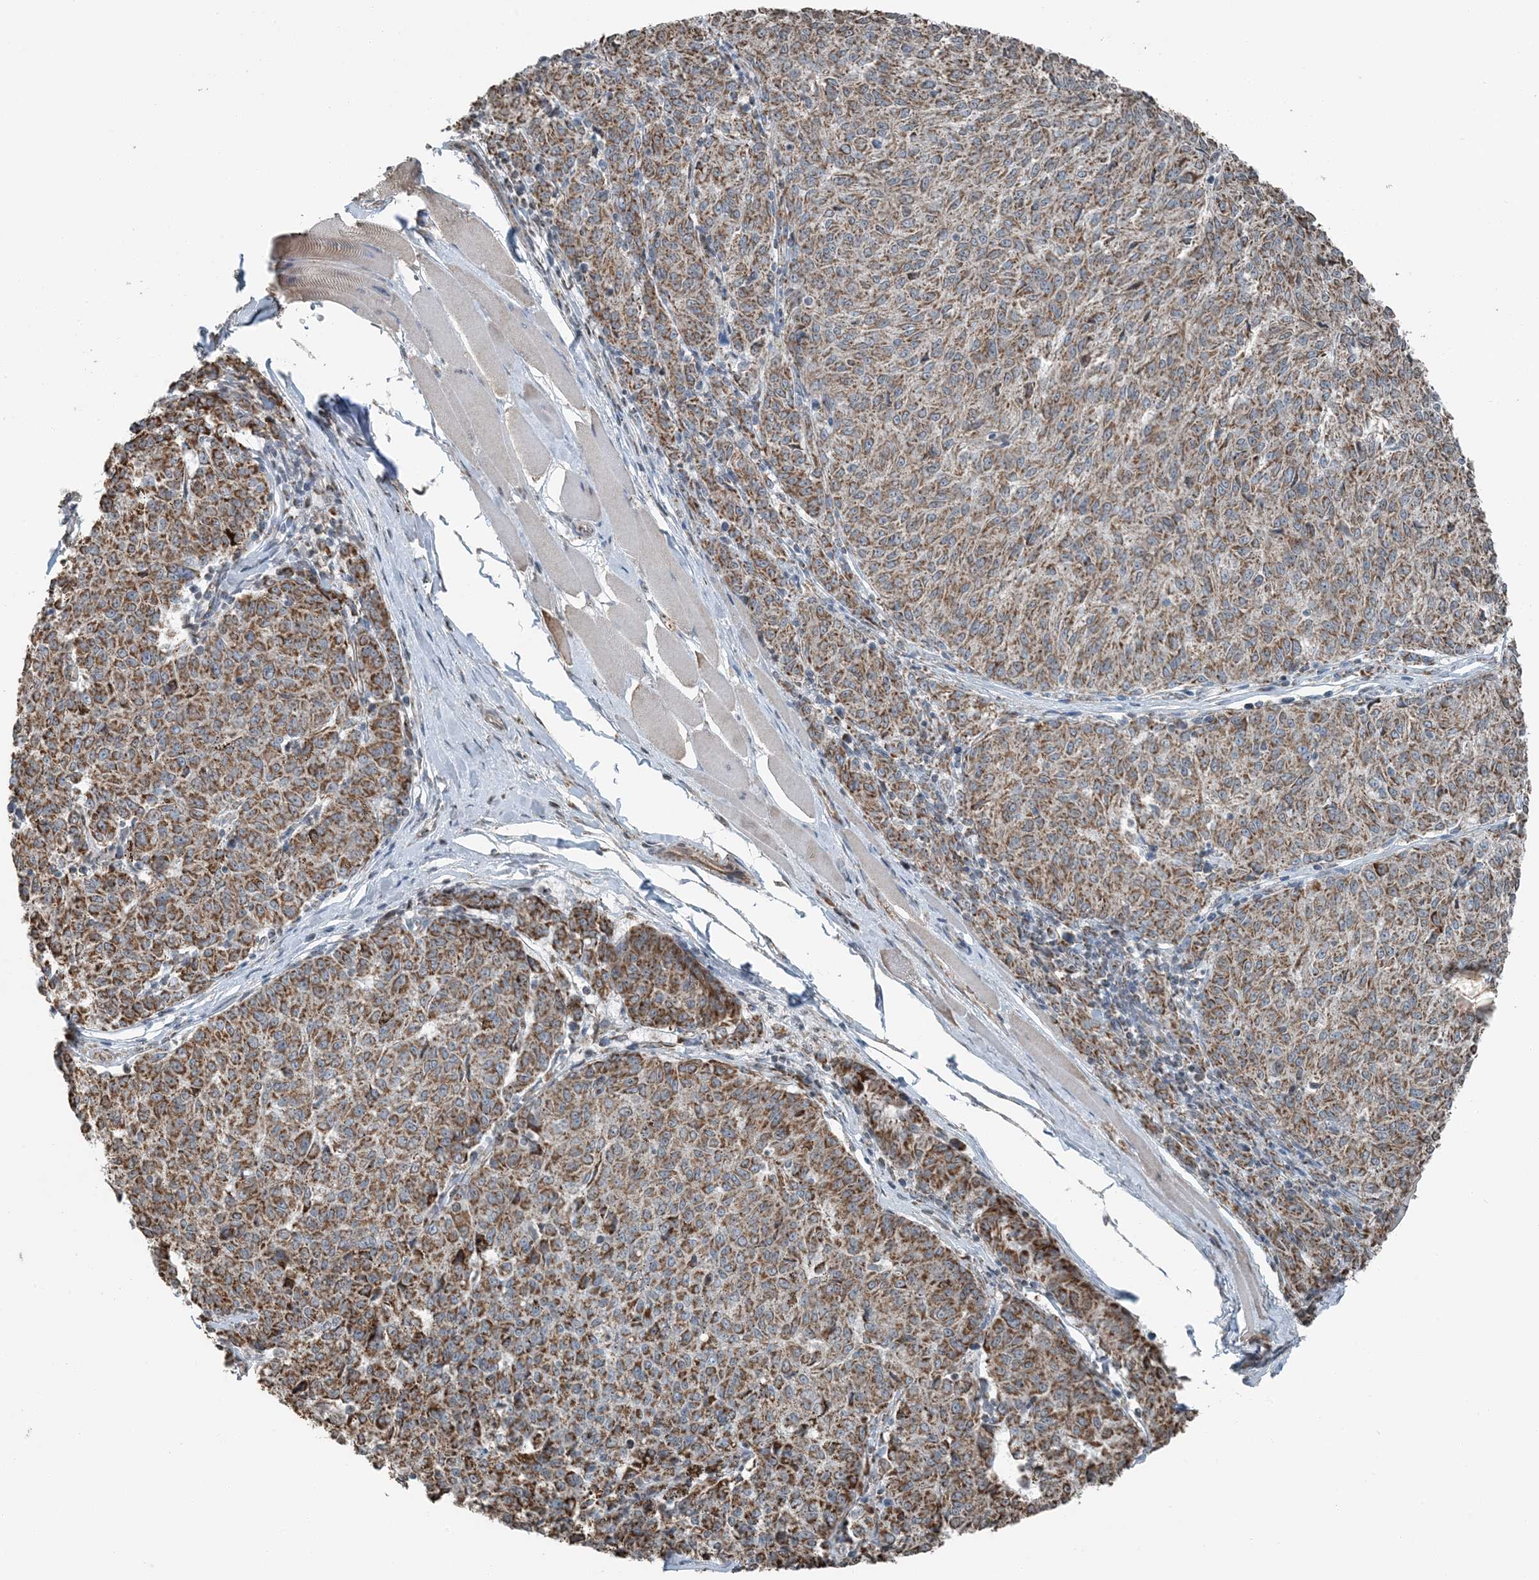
{"staining": {"intensity": "moderate", "quantity": ">75%", "location": "cytoplasmic/membranous"}, "tissue": "melanoma", "cell_type": "Tumor cells", "image_type": "cancer", "snomed": [{"axis": "morphology", "description": "Malignant melanoma, NOS"}, {"axis": "topography", "description": "Skin"}], "caption": "Immunohistochemical staining of malignant melanoma reveals medium levels of moderate cytoplasmic/membranous protein expression in about >75% of tumor cells.", "gene": "PILRB", "patient": {"sex": "female", "age": 72}}